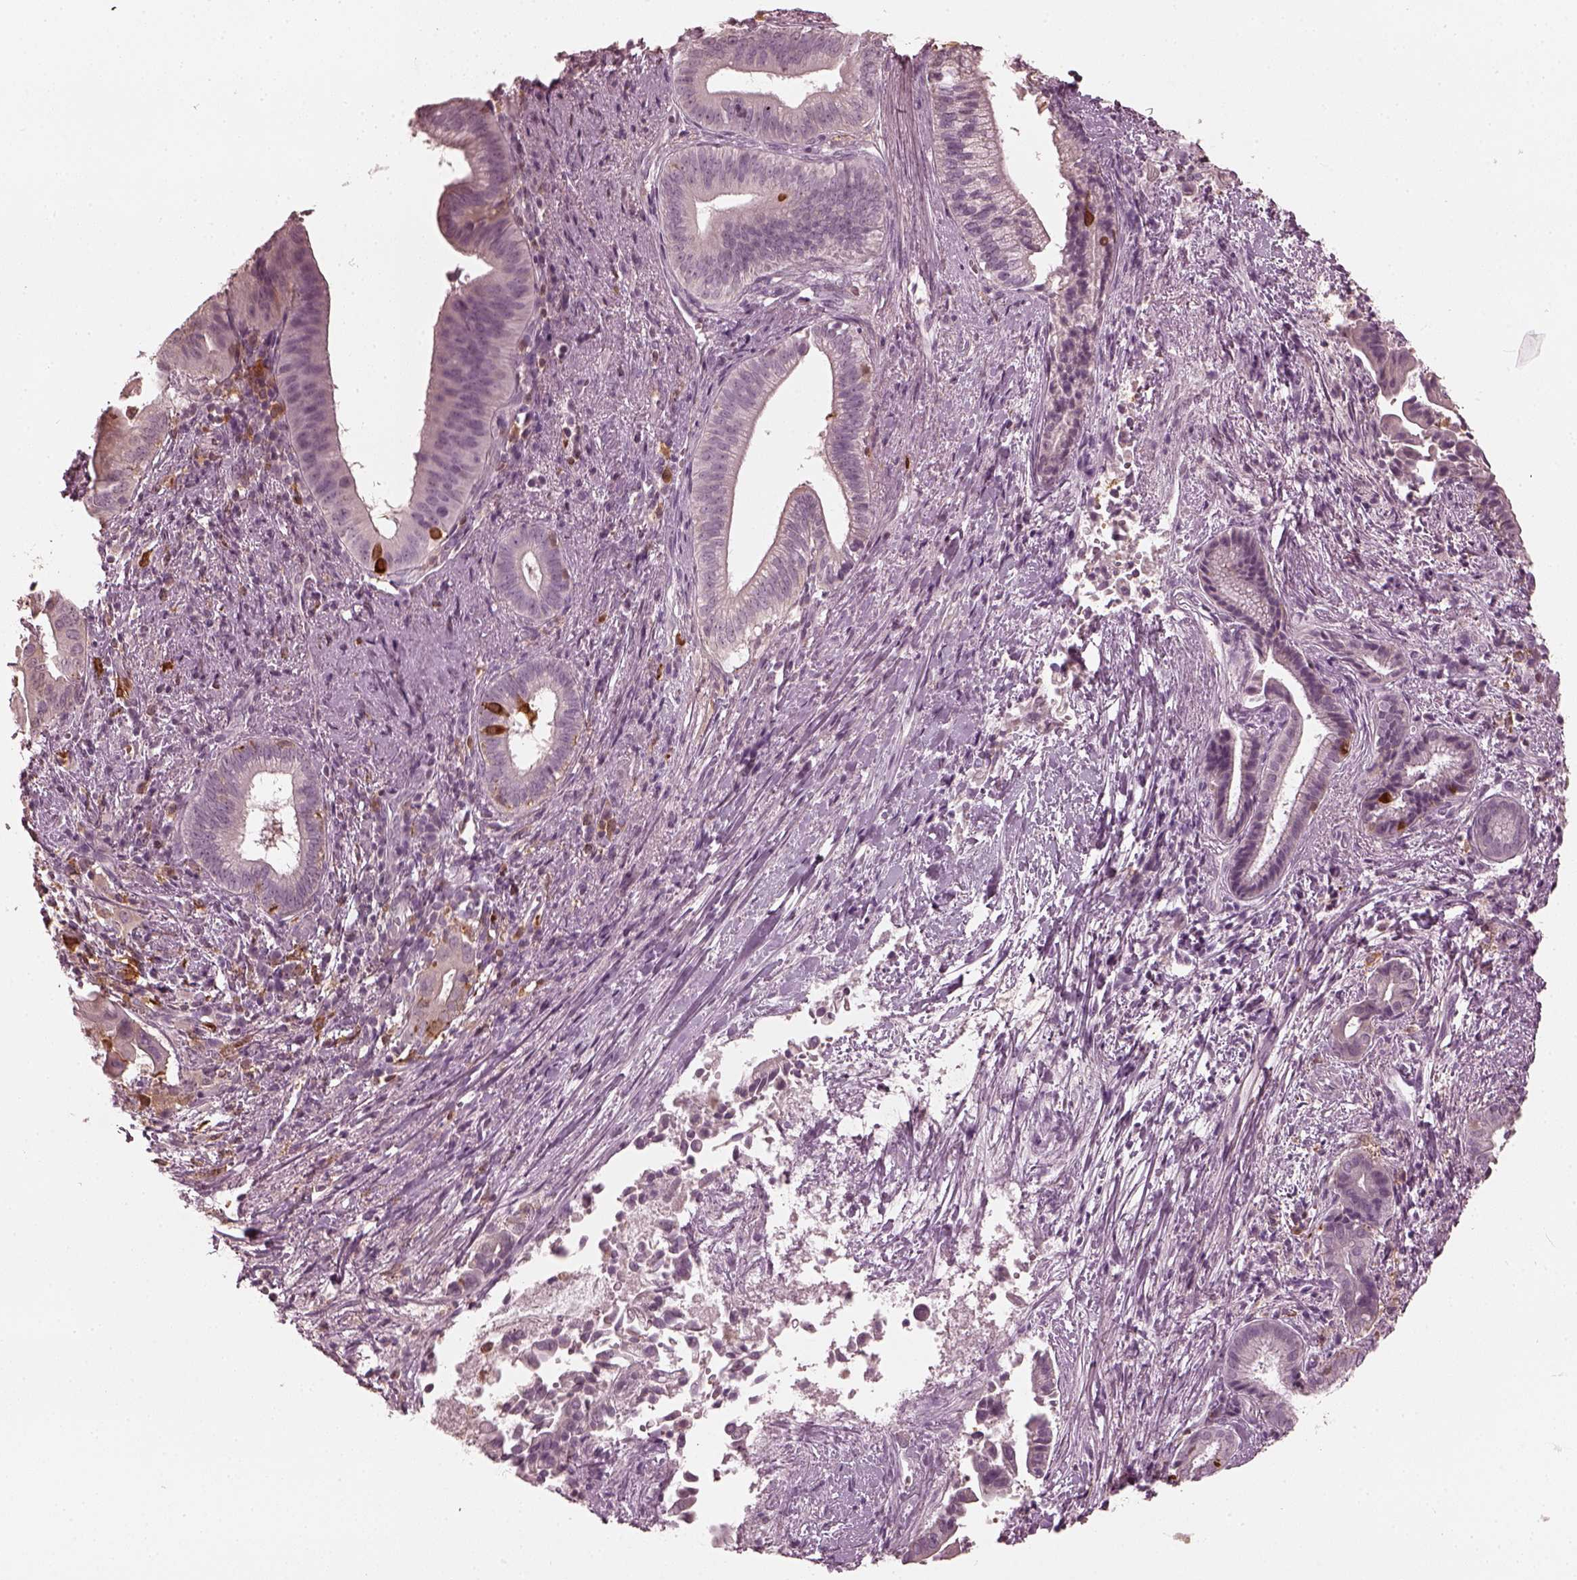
{"staining": {"intensity": "negative", "quantity": "none", "location": "none"}, "tissue": "pancreatic cancer", "cell_type": "Tumor cells", "image_type": "cancer", "snomed": [{"axis": "morphology", "description": "Adenocarcinoma, NOS"}, {"axis": "topography", "description": "Pancreas"}], "caption": "Protein analysis of pancreatic cancer demonstrates no significant expression in tumor cells.", "gene": "PSTPIP2", "patient": {"sex": "male", "age": 61}}